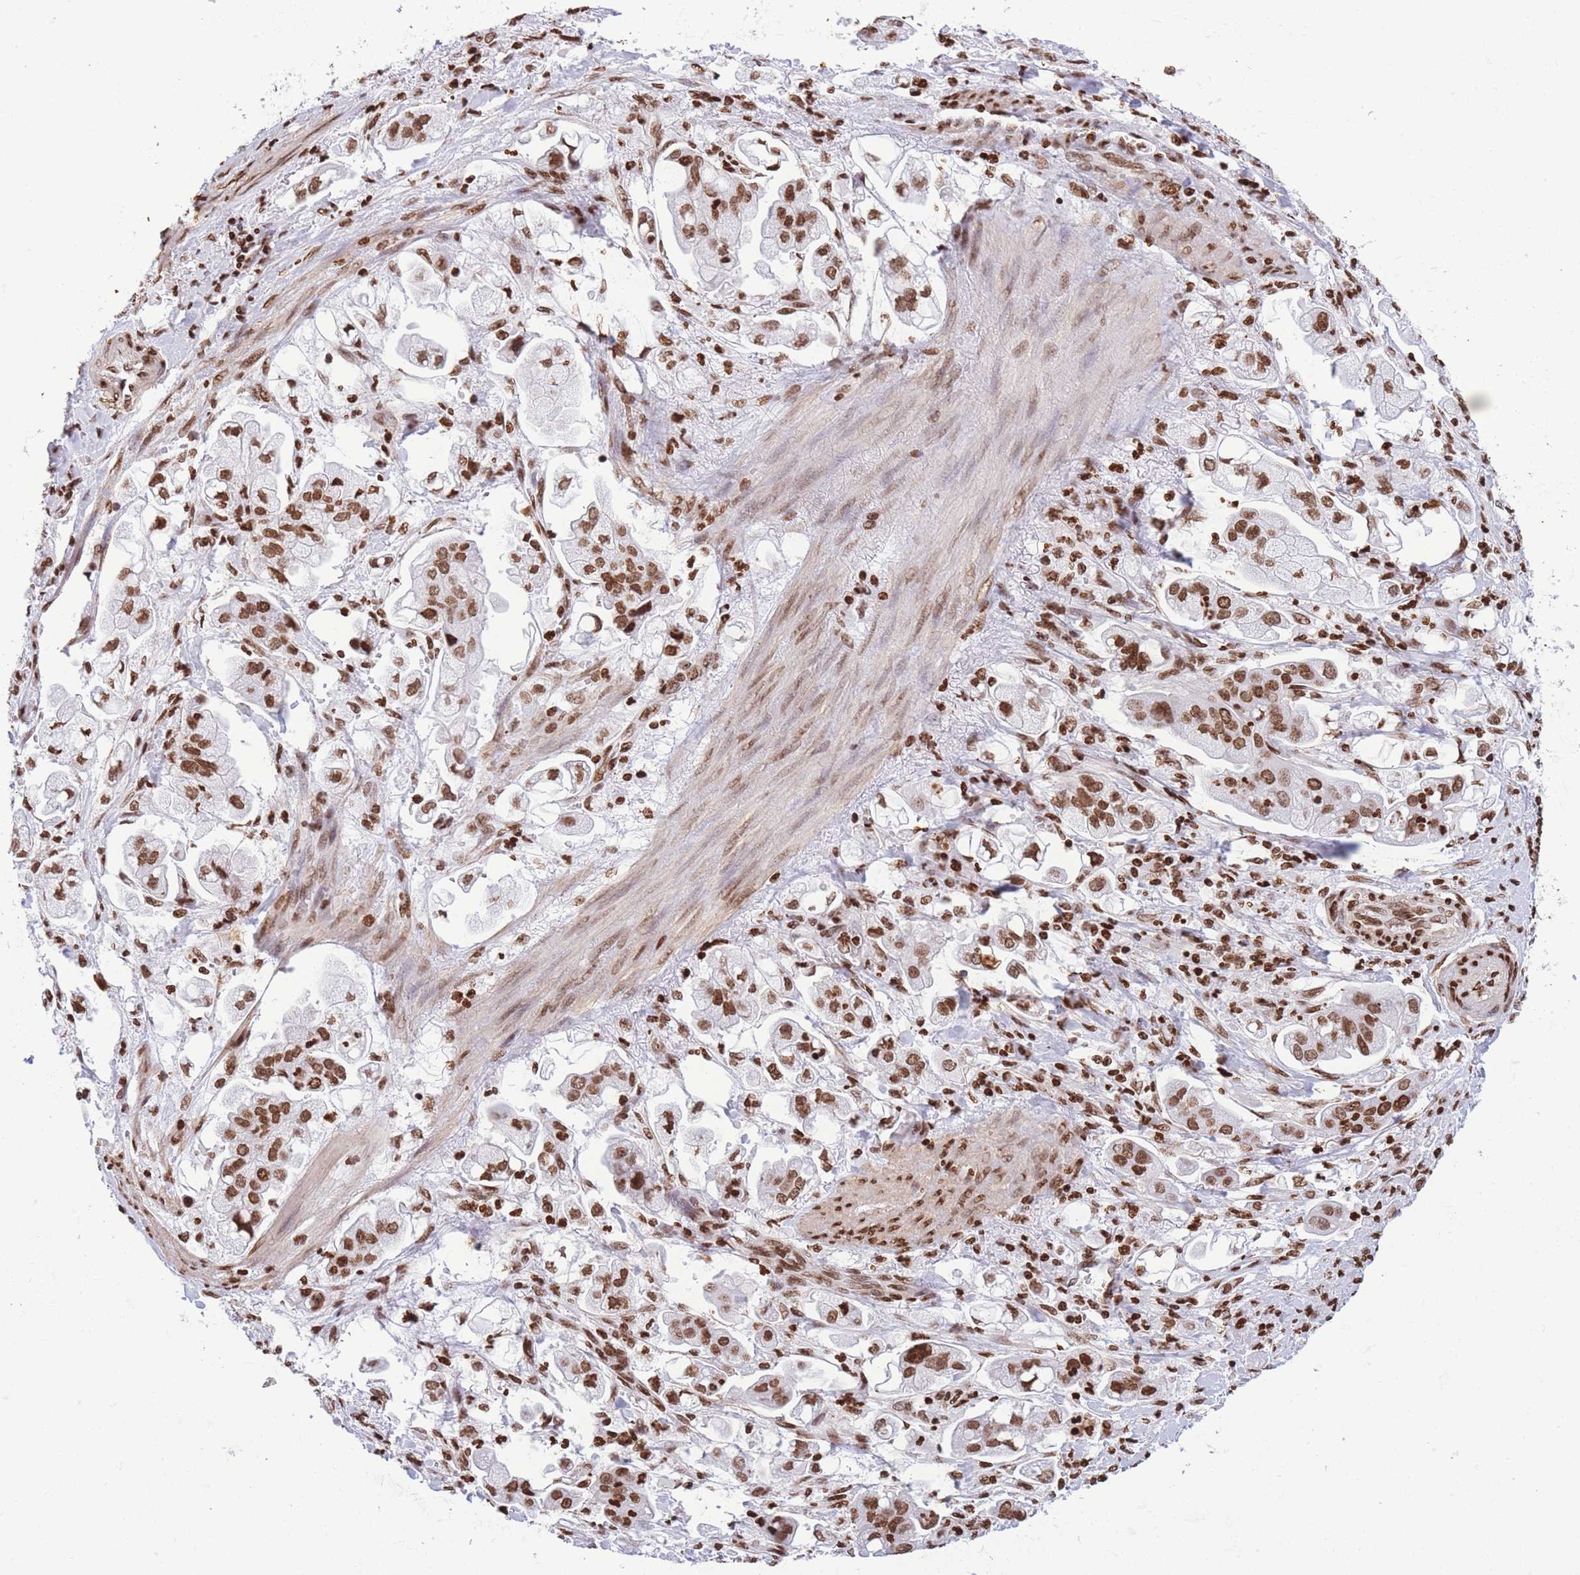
{"staining": {"intensity": "moderate", "quantity": ">75%", "location": "nuclear"}, "tissue": "stomach cancer", "cell_type": "Tumor cells", "image_type": "cancer", "snomed": [{"axis": "morphology", "description": "Adenocarcinoma, NOS"}, {"axis": "topography", "description": "Stomach"}], "caption": "The micrograph exhibits immunohistochemical staining of stomach cancer. There is moderate nuclear positivity is seen in approximately >75% of tumor cells. (Stains: DAB in brown, nuclei in blue, Microscopy: brightfield microscopy at high magnification).", "gene": "H2BC11", "patient": {"sex": "male", "age": 62}}